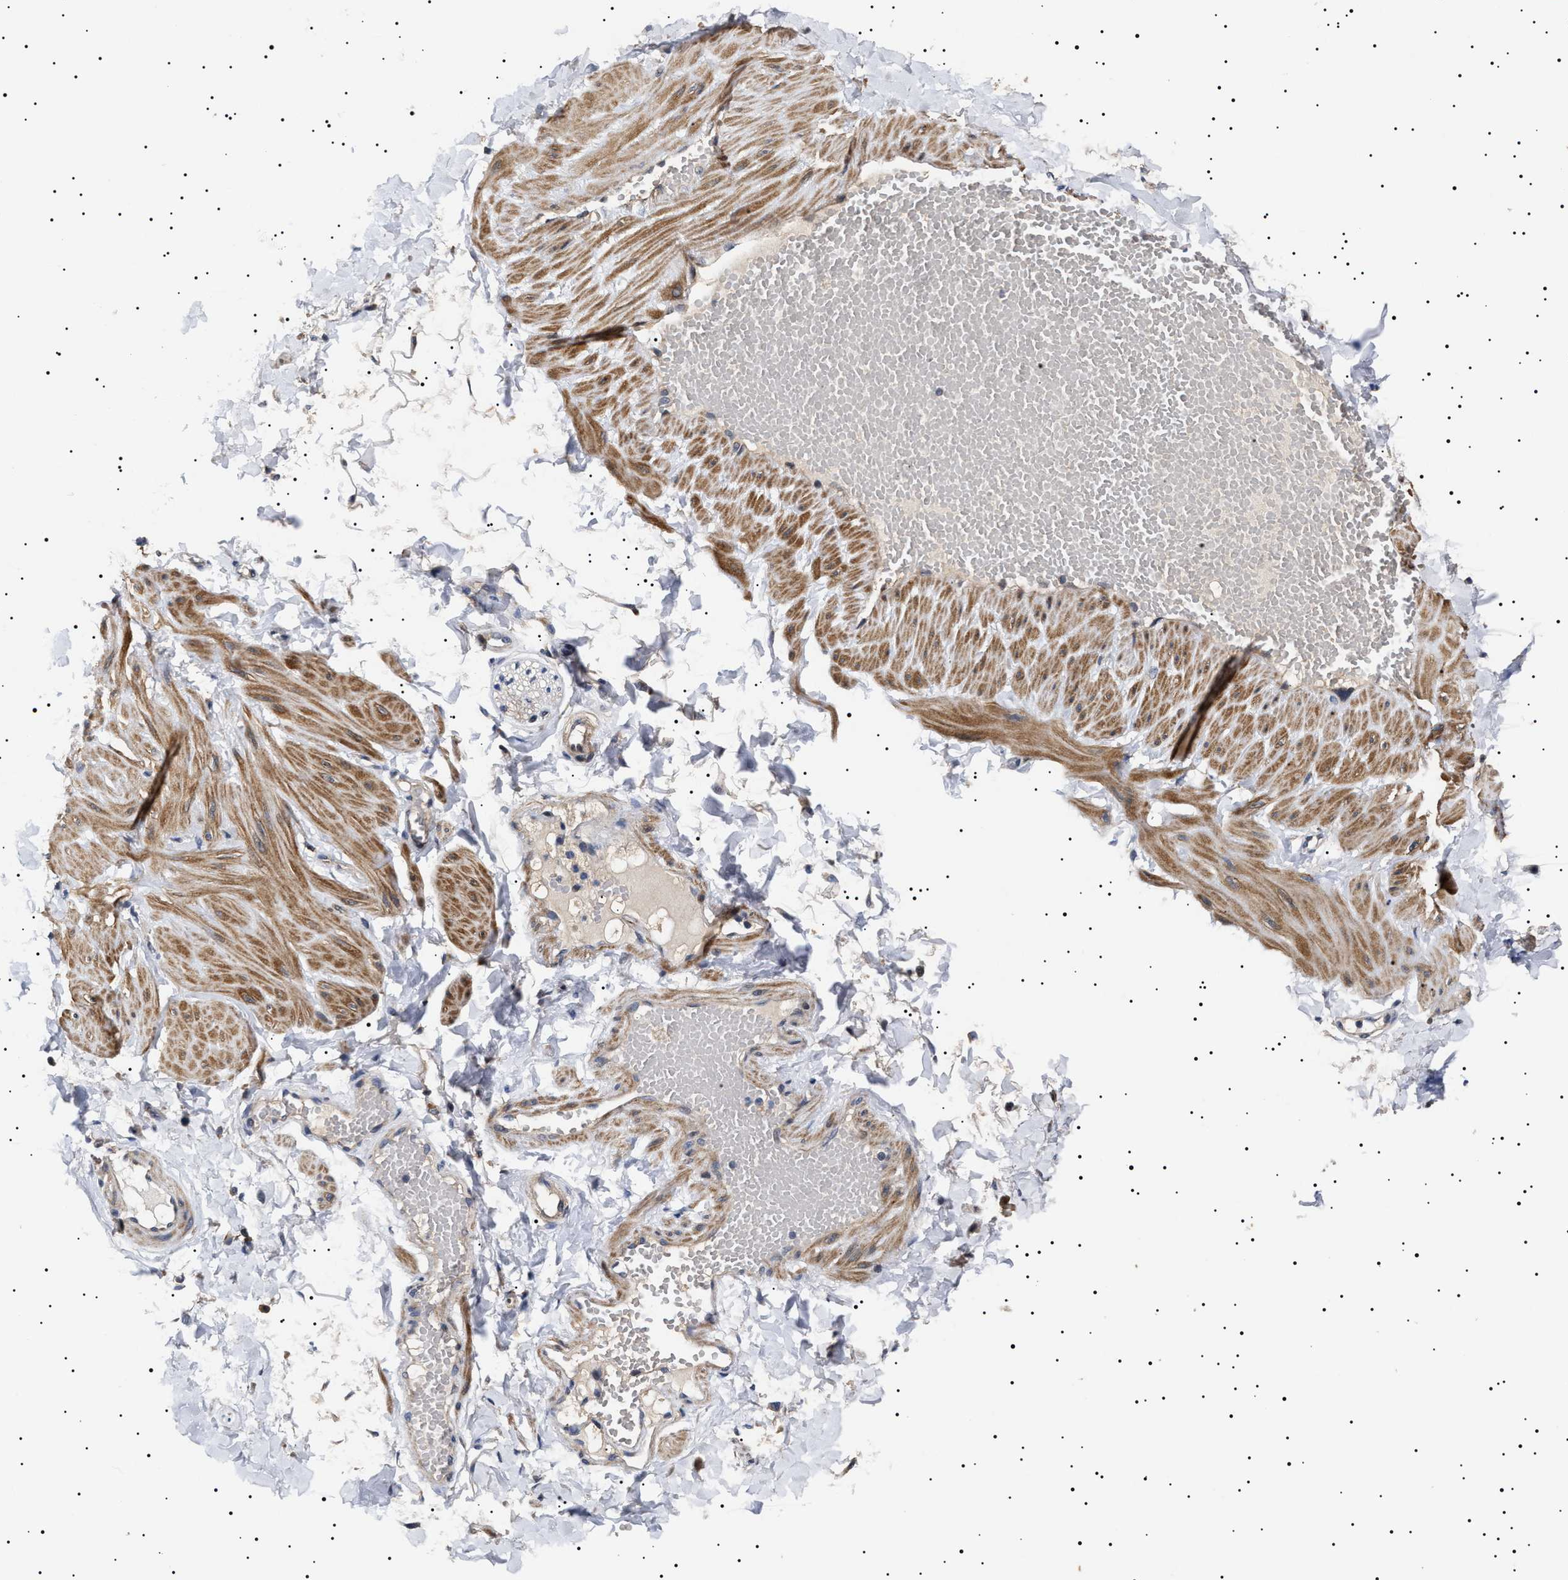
{"staining": {"intensity": "moderate", "quantity": "25%-75%", "location": "cytoplasmic/membranous"}, "tissue": "adipose tissue", "cell_type": "Adipocytes", "image_type": "normal", "snomed": [{"axis": "morphology", "description": "Normal tissue, NOS"}, {"axis": "topography", "description": "Adipose tissue"}, {"axis": "topography", "description": "Vascular tissue"}, {"axis": "topography", "description": "Peripheral nerve tissue"}], "caption": "A histopathology image showing moderate cytoplasmic/membranous positivity in approximately 25%-75% of adipocytes in normal adipose tissue, as visualized by brown immunohistochemical staining.", "gene": "RAB34", "patient": {"sex": "male", "age": 25}}